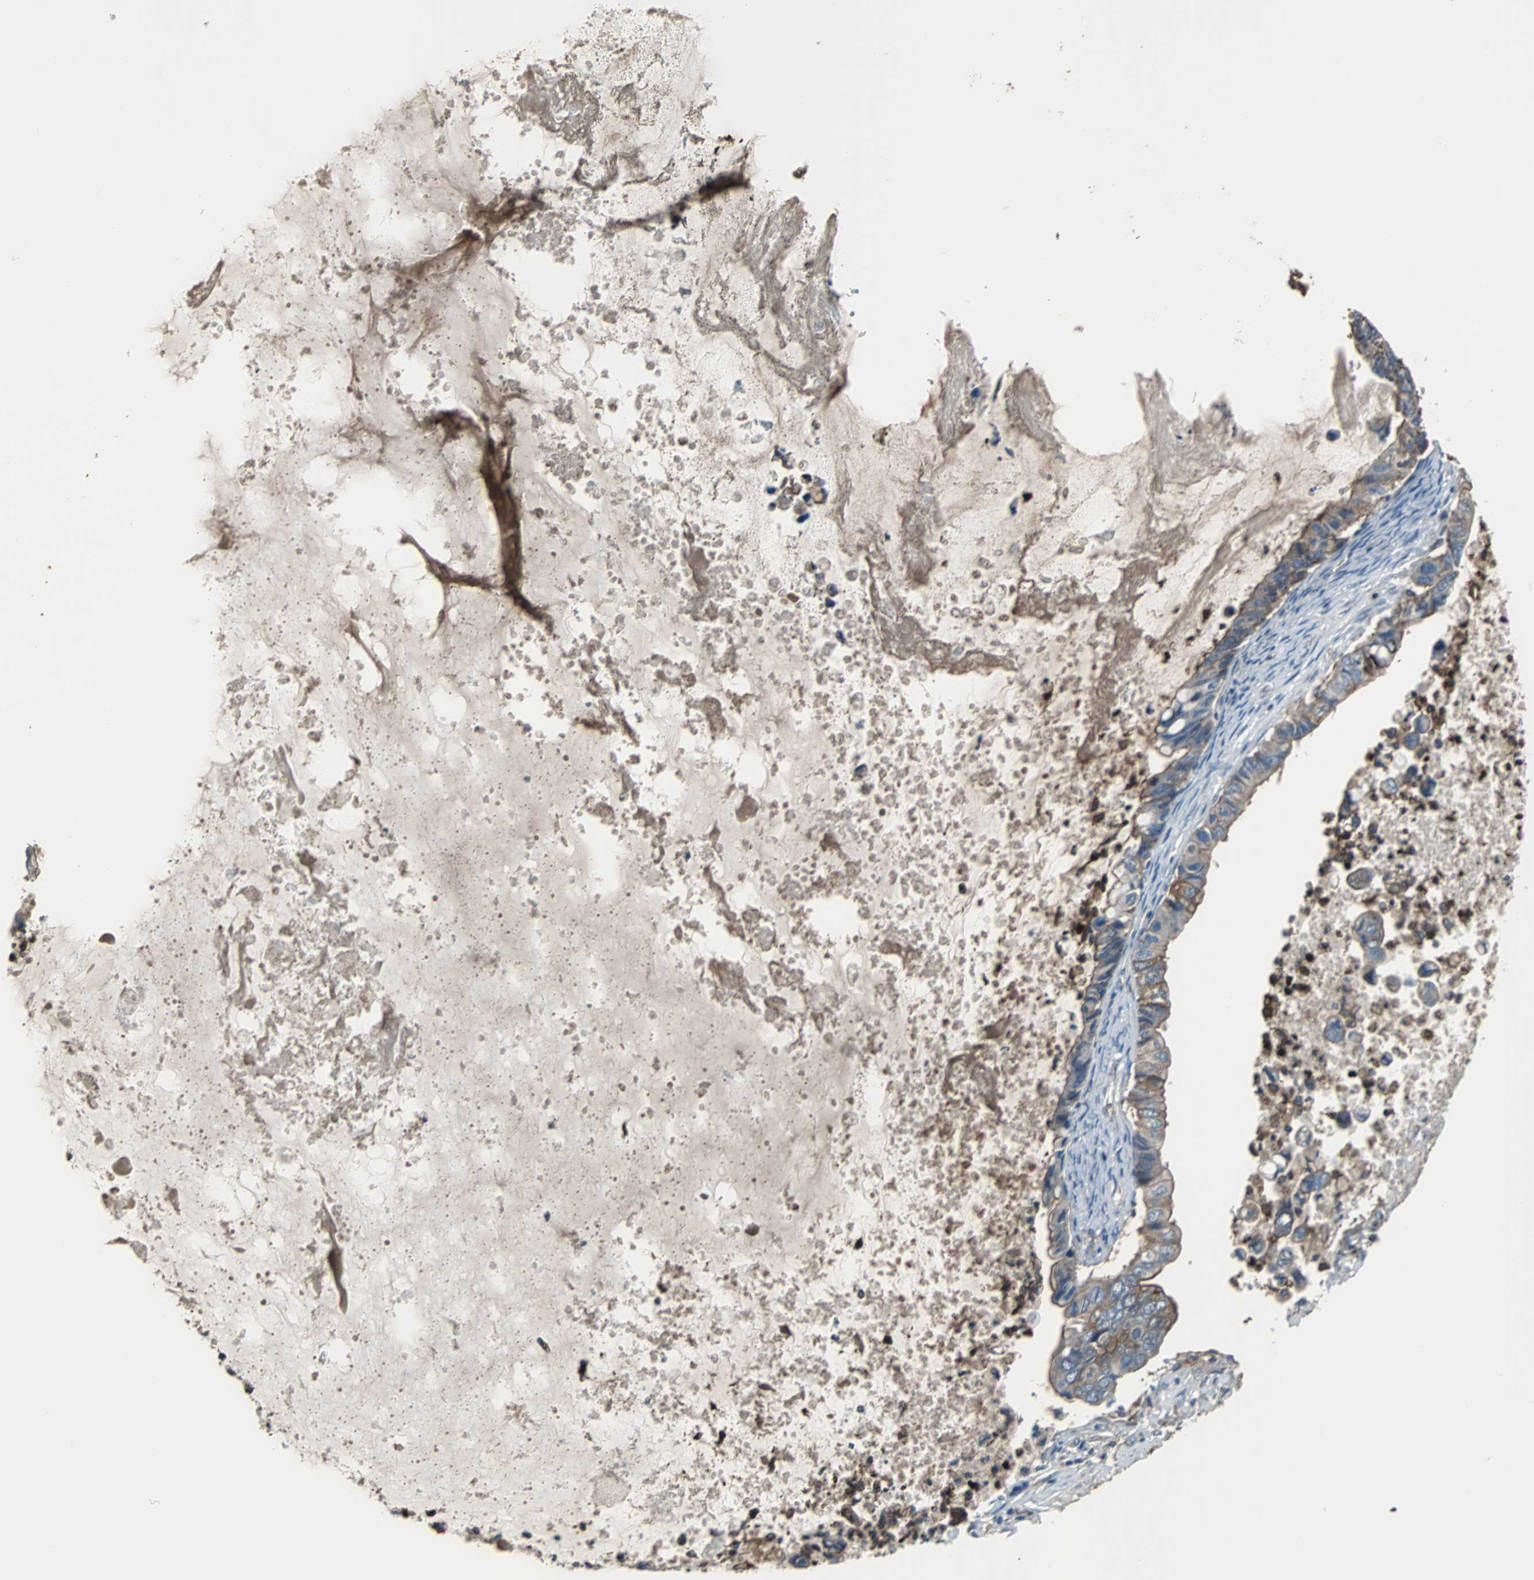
{"staining": {"intensity": "moderate", "quantity": "25%-75%", "location": "cytoplasmic/membranous"}, "tissue": "ovarian cancer", "cell_type": "Tumor cells", "image_type": "cancer", "snomed": [{"axis": "morphology", "description": "Cystadenocarcinoma, mucinous, NOS"}, {"axis": "topography", "description": "Ovary"}], "caption": "Immunohistochemical staining of ovarian mucinous cystadenocarcinoma reveals medium levels of moderate cytoplasmic/membranous protein staining in about 25%-75% of tumor cells.", "gene": "ACTN1", "patient": {"sex": "female", "age": 80}}